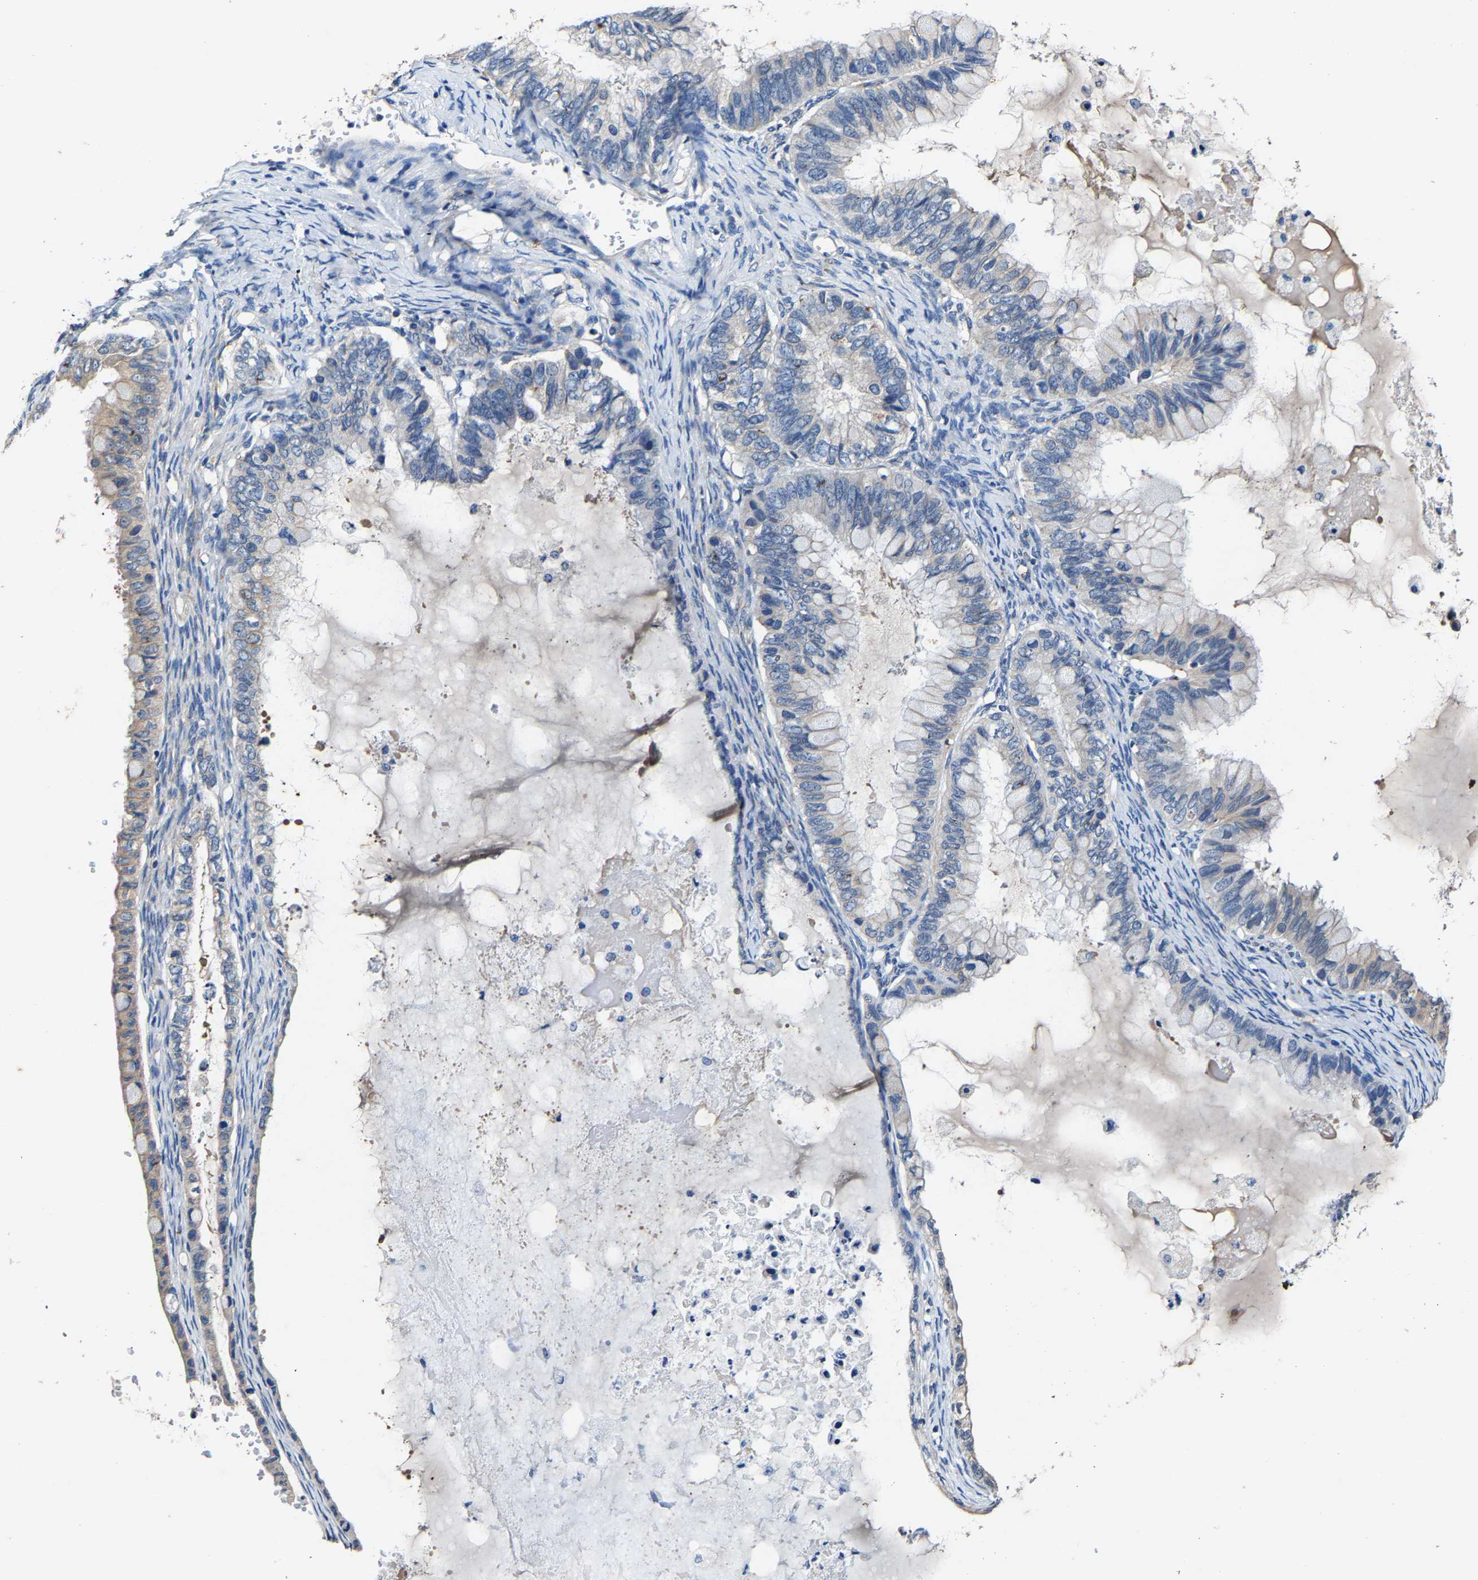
{"staining": {"intensity": "negative", "quantity": "none", "location": "none"}, "tissue": "ovarian cancer", "cell_type": "Tumor cells", "image_type": "cancer", "snomed": [{"axis": "morphology", "description": "Cystadenocarcinoma, mucinous, NOS"}, {"axis": "topography", "description": "Ovary"}], "caption": "Ovarian cancer was stained to show a protein in brown. There is no significant staining in tumor cells.", "gene": "SLC25A25", "patient": {"sex": "female", "age": 80}}